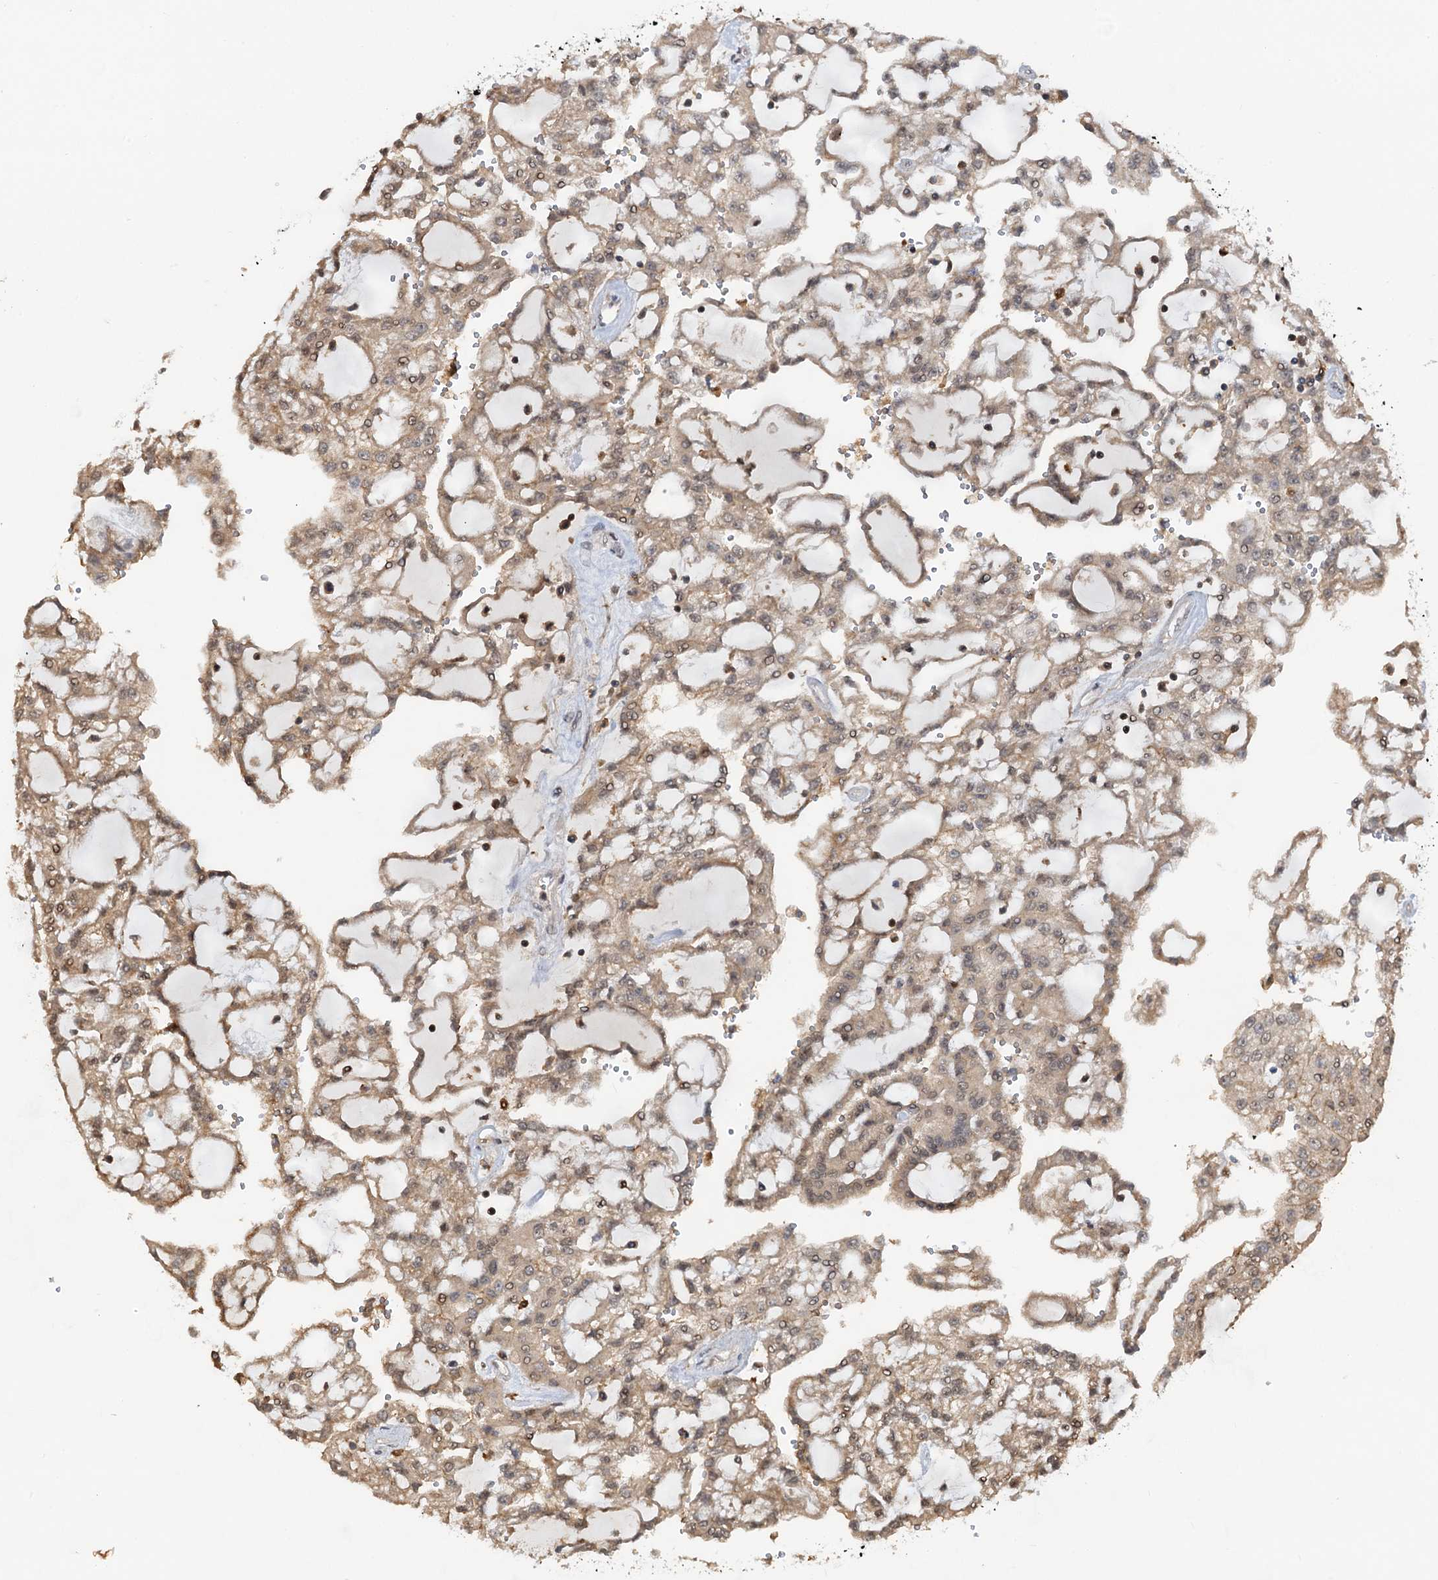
{"staining": {"intensity": "weak", "quantity": ">75%", "location": "cytoplasmic/membranous,nuclear"}, "tissue": "renal cancer", "cell_type": "Tumor cells", "image_type": "cancer", "snomed": [{"axis": "morphology", "description": "Adenocarcinoma, NOS"}, {"axis": "topography", "description": "Kidney"}], "caption": "A brown stain highlights weak cytoplasmic/membranous and nuclear staining of a protein in renal cancer (adenocarcinoma) tumor cells.", "gene": "ZNF609", "patient": {"sex": "male", "age": 63}}